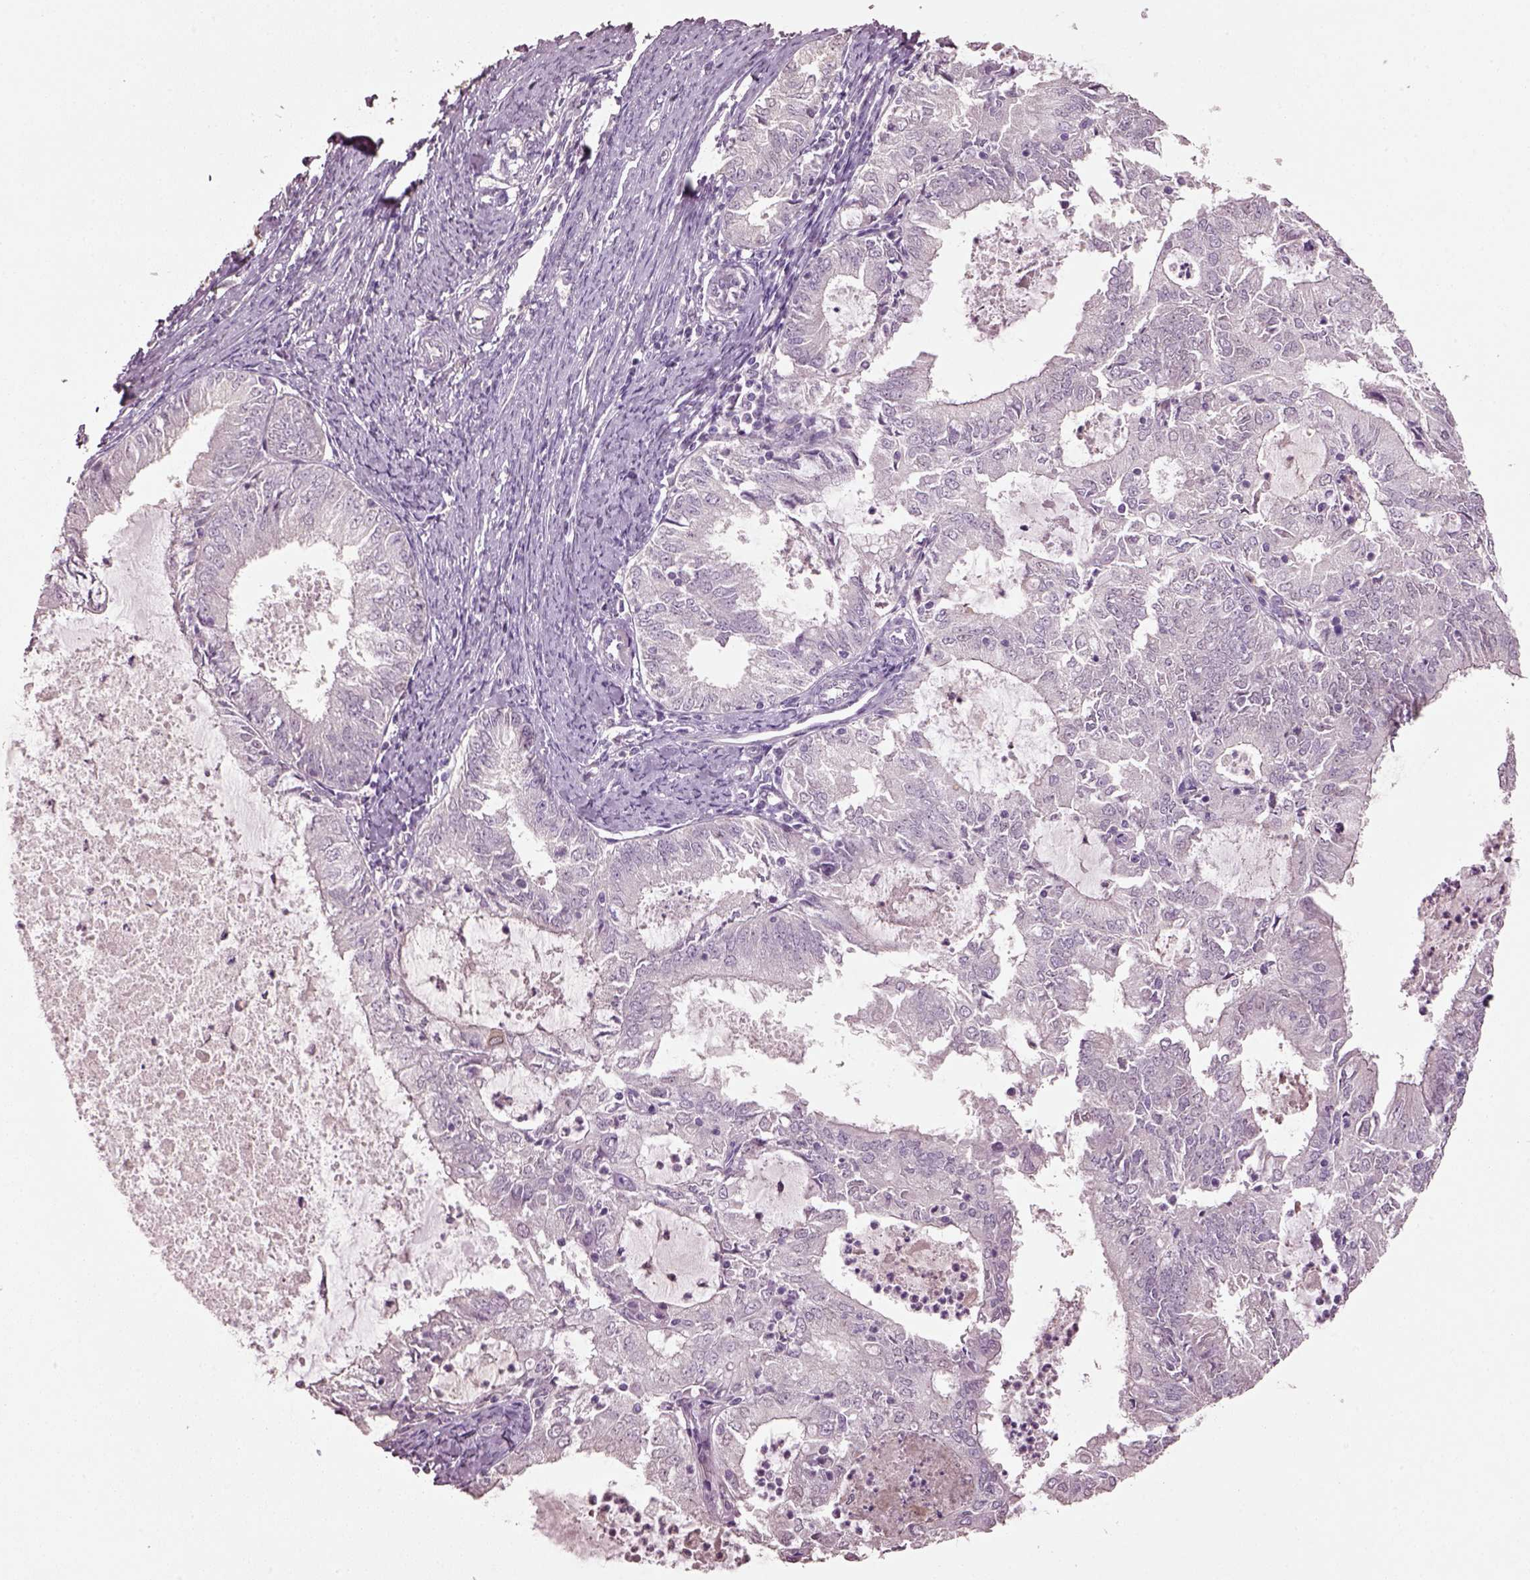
{"staining": {"intensity": "negative", "quantity": "none", "location": "none"}, "tissue": "endometrial cancer", "cell_type": "Tumor cells", "image_type": "cancer", "snomed": [{"axis": "morphology", "description": "Adenocarcinoma, NOS"}, {"axis": "topography", "description": "Endometrium"}], "caption": "An image of human endometrial cancer (adenocarcinoma) is negative for staining in tumor cells.", "gene": "KCNIP3", "patient": {"sex": "female", "age": 57}}